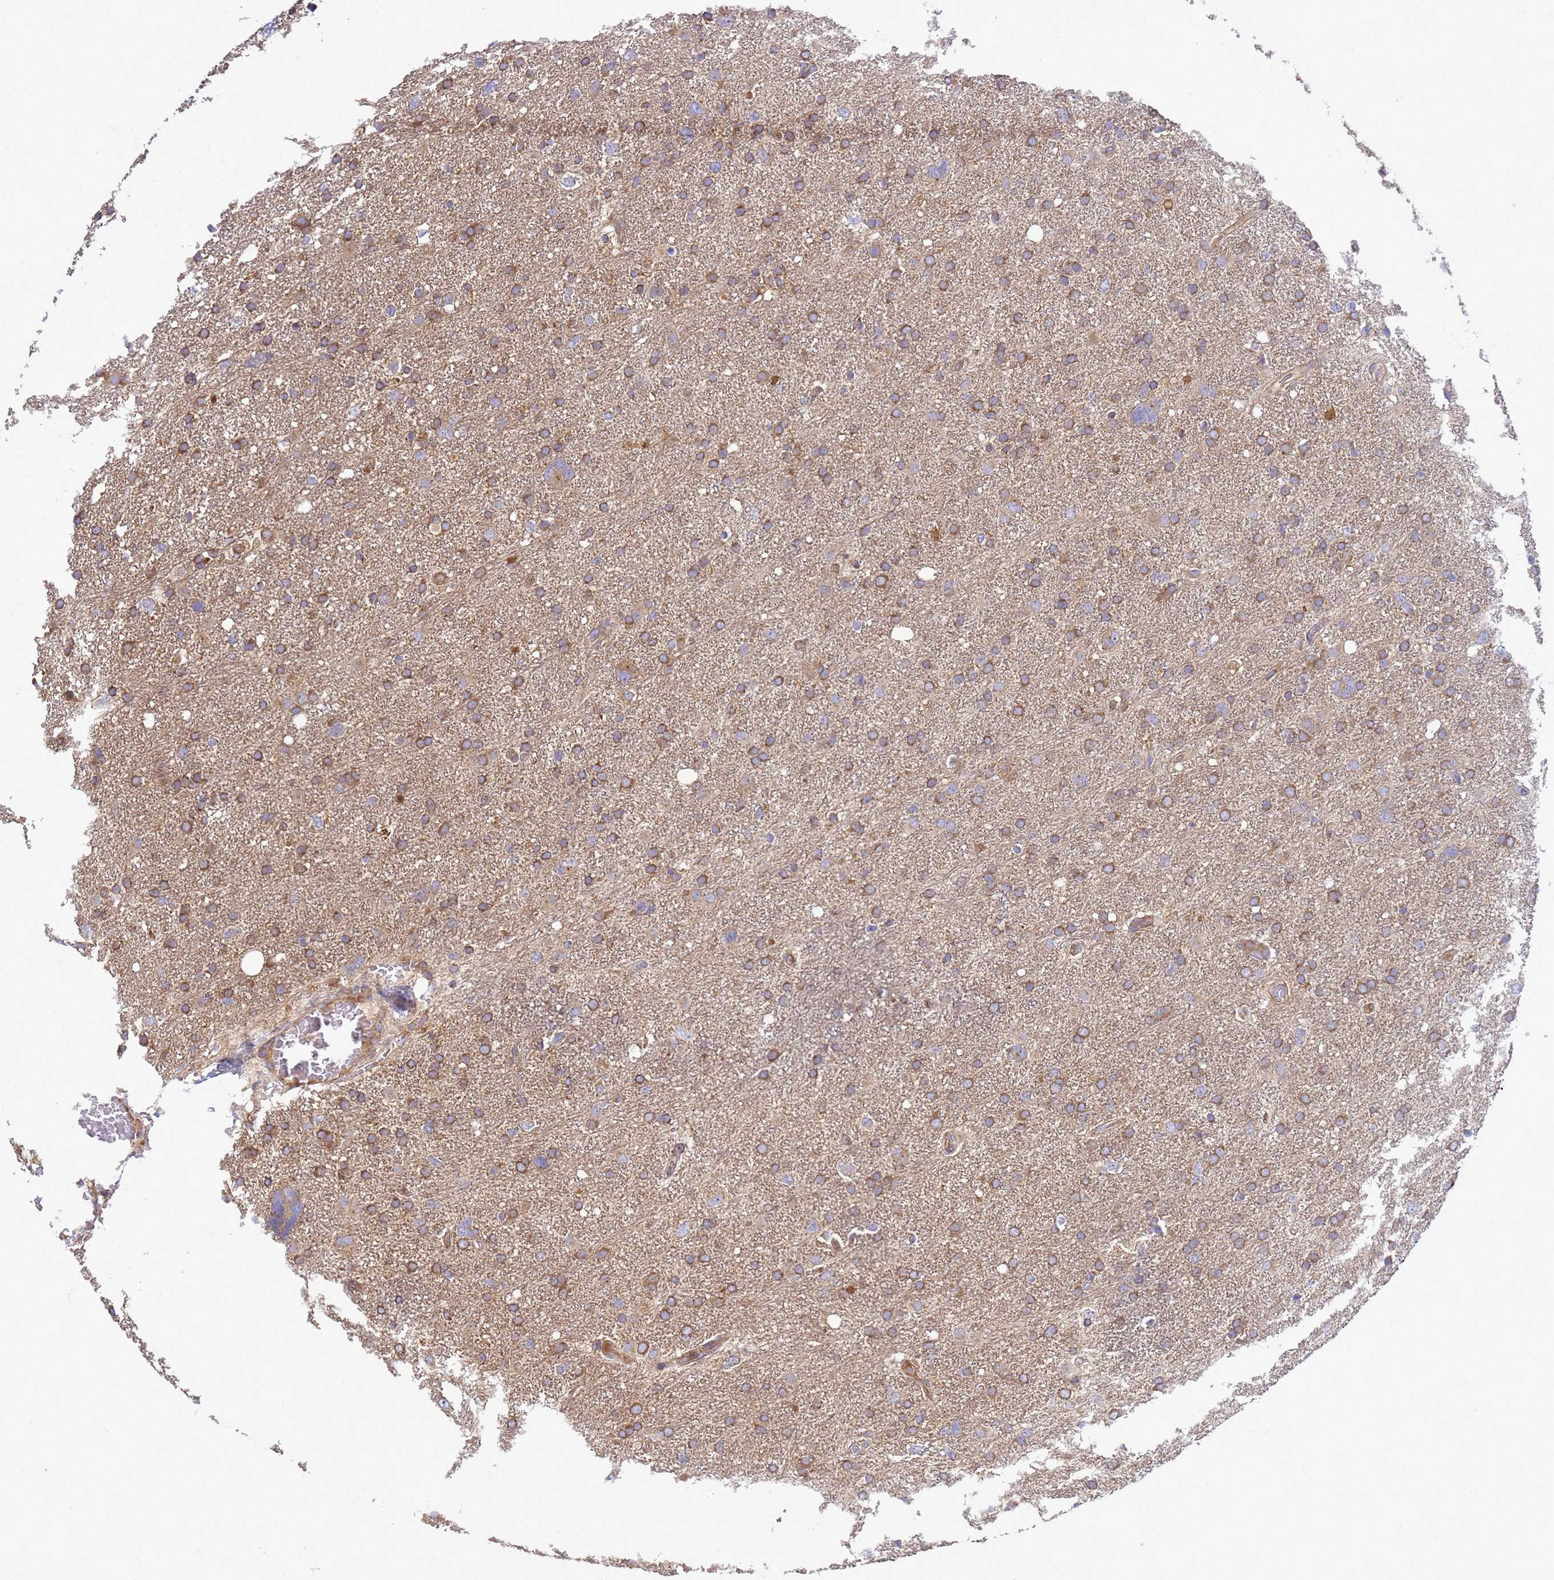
{"staining": {"intensity": "moderate", "quantity": "<25%", "location": "cytoplasmic/membranous"}, "tissue": "glioma", "cell_type": "Tumor cells", "image_type": "cancer", "snomed": [{"axis": "morphology", "description": "Glioma, malignant, High grade"}, {"axis": "topography", "description": "Brain"}], "caption": "Glioma stained with a protein marker exhibits moderate staining in tumor cells.", "gene": "BECN1", "patient": {"sex": "male", "age": 61}}